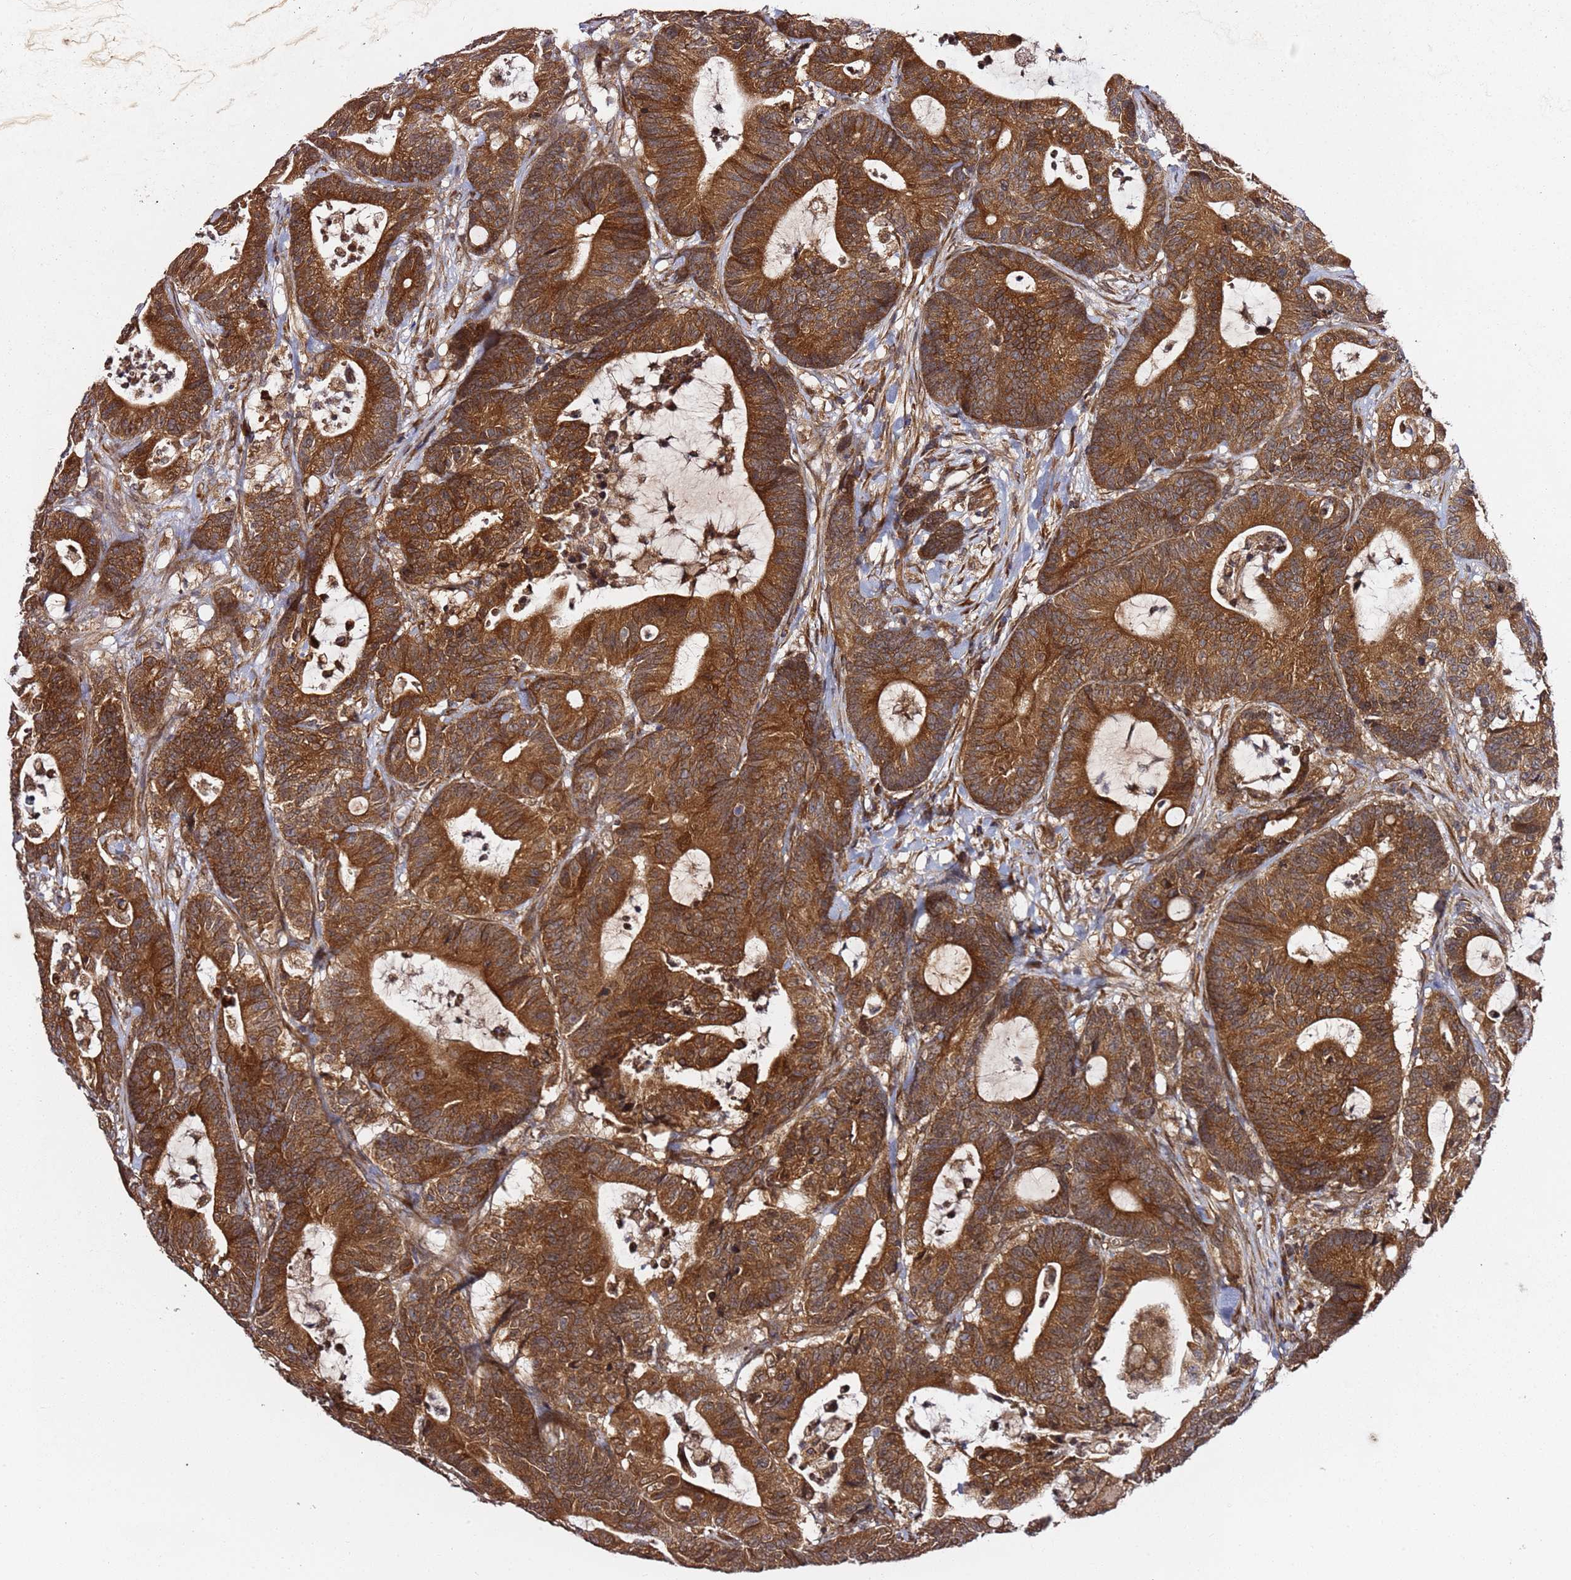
{"staining": {"intensity": "strong", "quantity": ">75%", "location": "cytoplasmic/membranous"}, "tissue": "colorectal cancer", "cell_type": "Tumor cells", "image_type": "cancer", "snomed": [{"axis": "morphology", "description": "Adenocarcinoma, NOS"}, {"axis": "topography", "description": "Colon"}], "caption": "This micrograph shows colorectal adenocarcinoma stained with immunohistochemistry to label a protein in brown. The cytoplasmic/membranous of tumor cells show strong positivity for the protein. Nuclei are counter-stained blue.", "gene": "PRKAB2", "patient": {"sex": "female", "age": 84}}